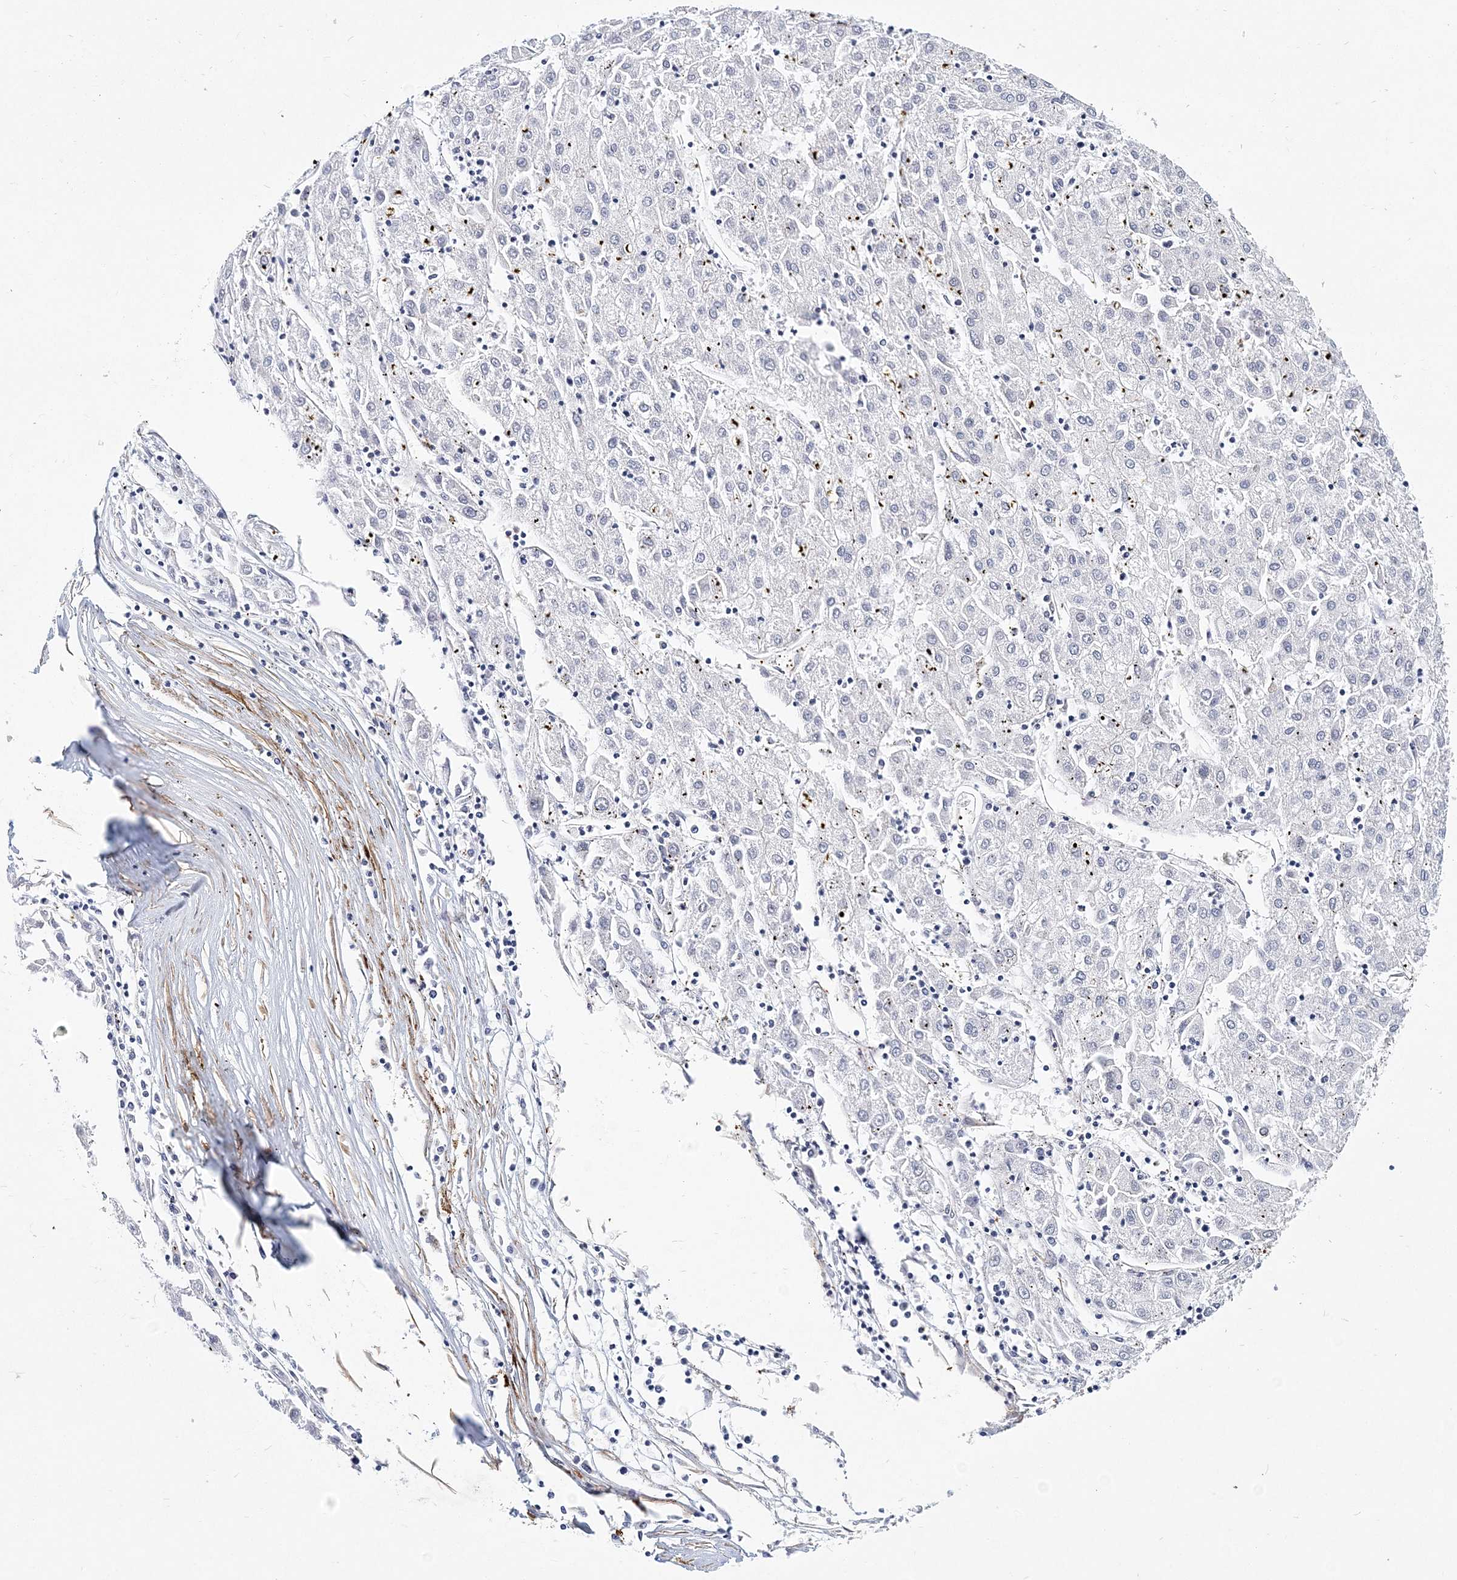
{"staining": {"intensity": "negative", "quantity": "none", "location": "none"}, "tissue": "liver cancer", "cell_type": "Tumor cells", "image_type": "cancer", "snomed": [{"axis": "morphology", "description": "Carcinoma, Hepatocellular, NOS"}, {"axis": "topography", "description": "Liver"}], "caption": "Liver cancer stained for a protein using immunohistochemistry (IHC) demonstrates no staining tumor cells.", "gene": "ITGA2B", "patient": {"sex": "male", "age": 72}}